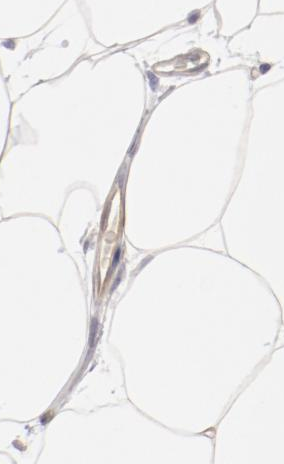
{"staining": {"intensity": "weak", "quantity": ">75%", "location": "cytoplasmic/membranous"}, "tissue": "adipose tissue", "cell_type": "Adipocytes", "image_type": "normal", "snomed": [{"axis": "morphology", "description": "Normal tissue, NOS"}, {"axis": "morphology", "description": "Duct carcinoma"}, {"axis": "topography", "description": "Breast"}, {"axis": "topography", "description": "Adipose tissue"}], "caption": "Immunohistochemical staining of benign human adipose tissue reveals weak cytoplasmic/membranous protein expression in about >75% of adipocytes. The protein of interest is stained brown, and the nuclei are stained in blue (DAB IHC with brightfield microscopy, high magnification).", "gene": "LAX1", "patient": {"sex": "female", "age": 37}}